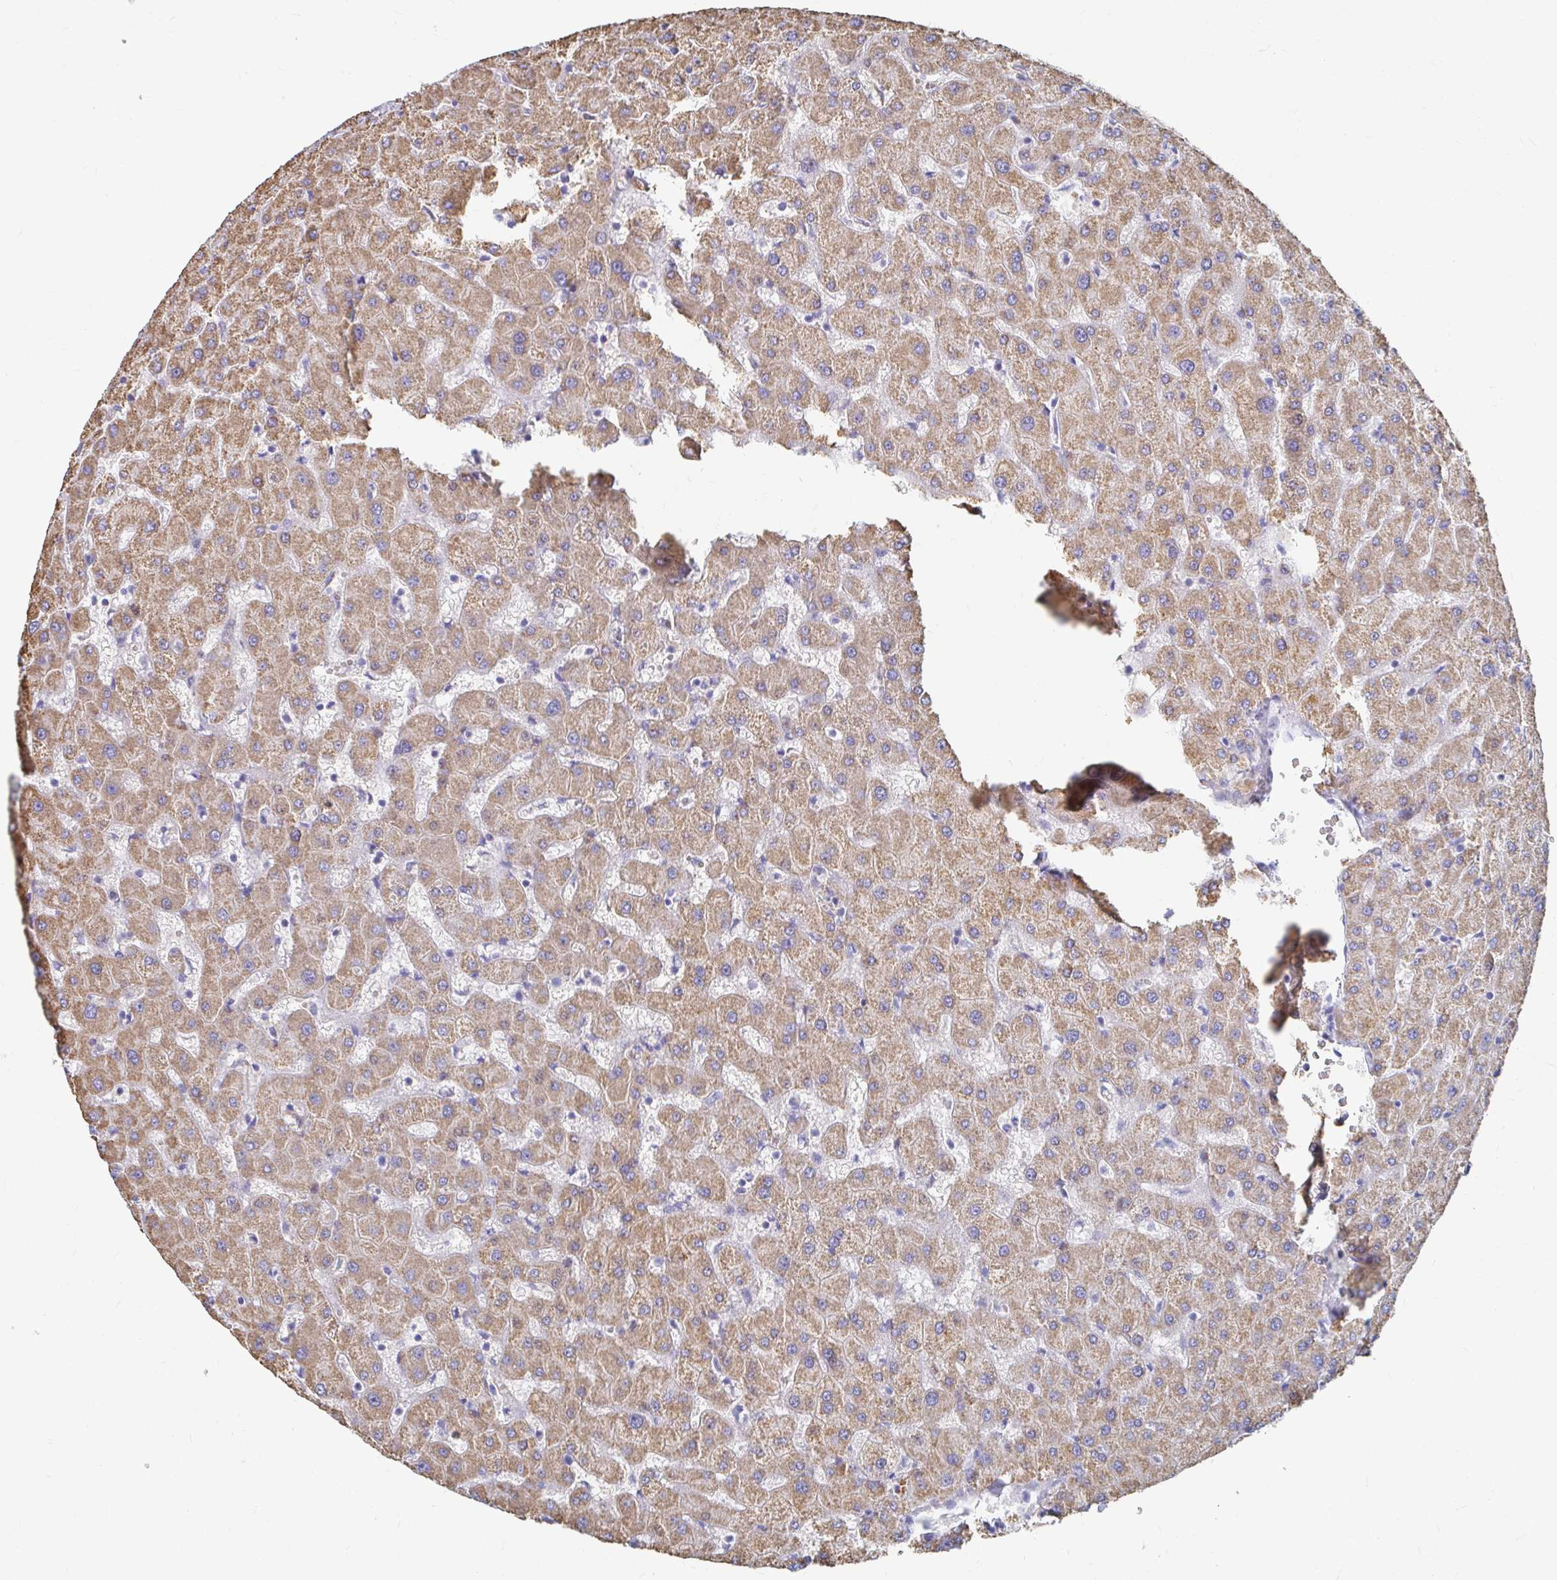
{"staining": {"intensity": "negative", "quantity": "none", "location": "none"}, "tissue": "liver", "cell_type": "Cholangiocytes", "image_type": "normal", "snomed": [{"axis": "morphology", "description": "Normal tissue, NOS"}, {"axis": "topography", "description": "Liver"}], "caption": "This is a image of IHC staining of benign liver, which shows no expression in cholangiocytes.", "gene": "LAMC3", "patient": {"sex": "female", "age": 63}}